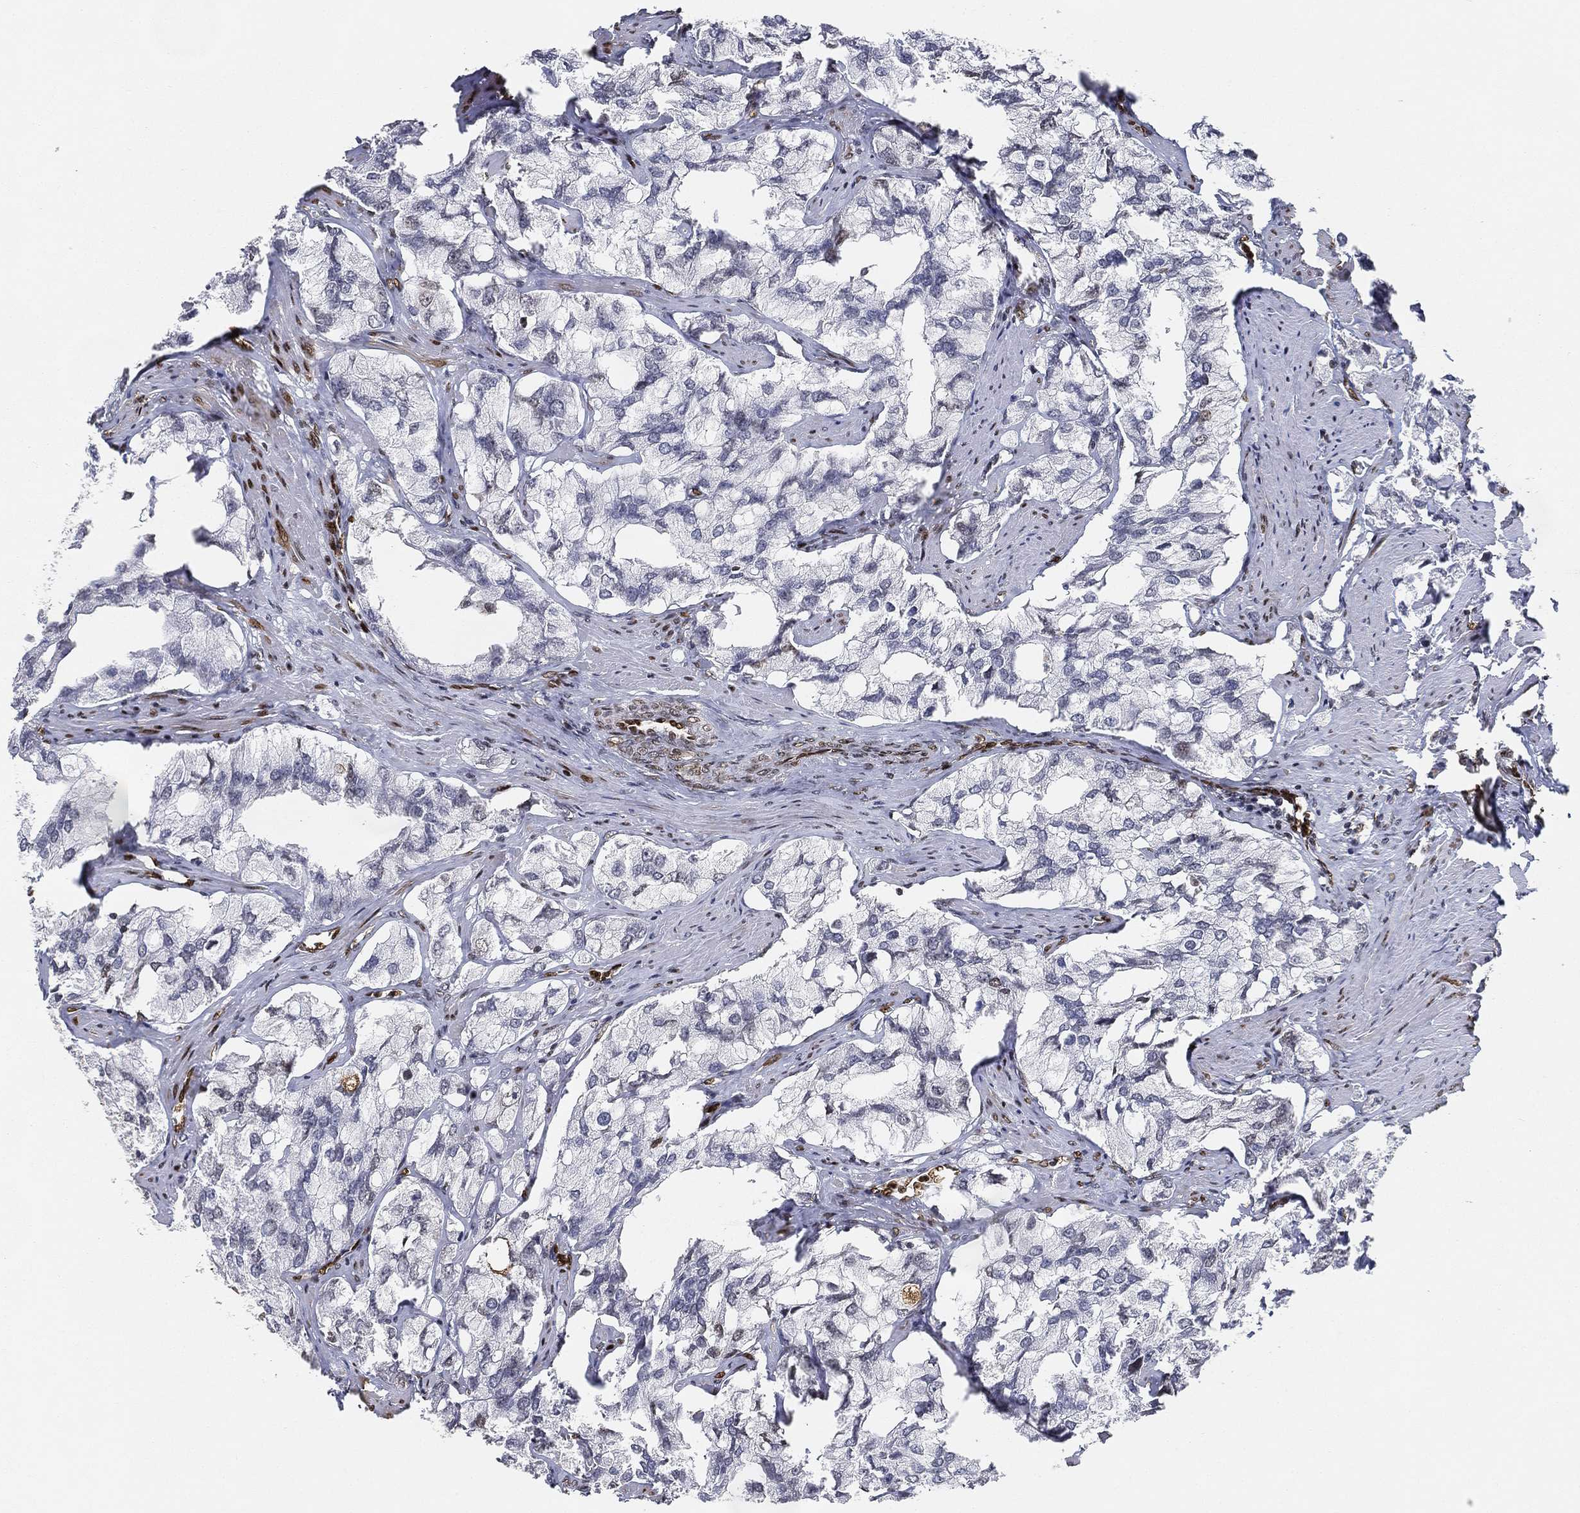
{"staining": {"intensity": "moderate", "quantity": "25%-75%", "location": "nuclear"}, "tissue": "prostate cancer", "cell_type": "Tumor cells", "image_type": "cancer", "snomed": [{"axis": "morphology", "description": "Adenocarcinoma, NOS"}, {"axis": "topography", "description": "Prostate and seminal vesicle, NOS"}, {"axis": "topography", "description": "Prostate"}], "caption": "Human prostate cancer (adenocarcinoma) stained for a protein (brown) displays moderate nuclear positive expression in about 25%-75% of tumor cells.", "gene": "LMNB1", "patient": {"sex": "male", "age": 64}}